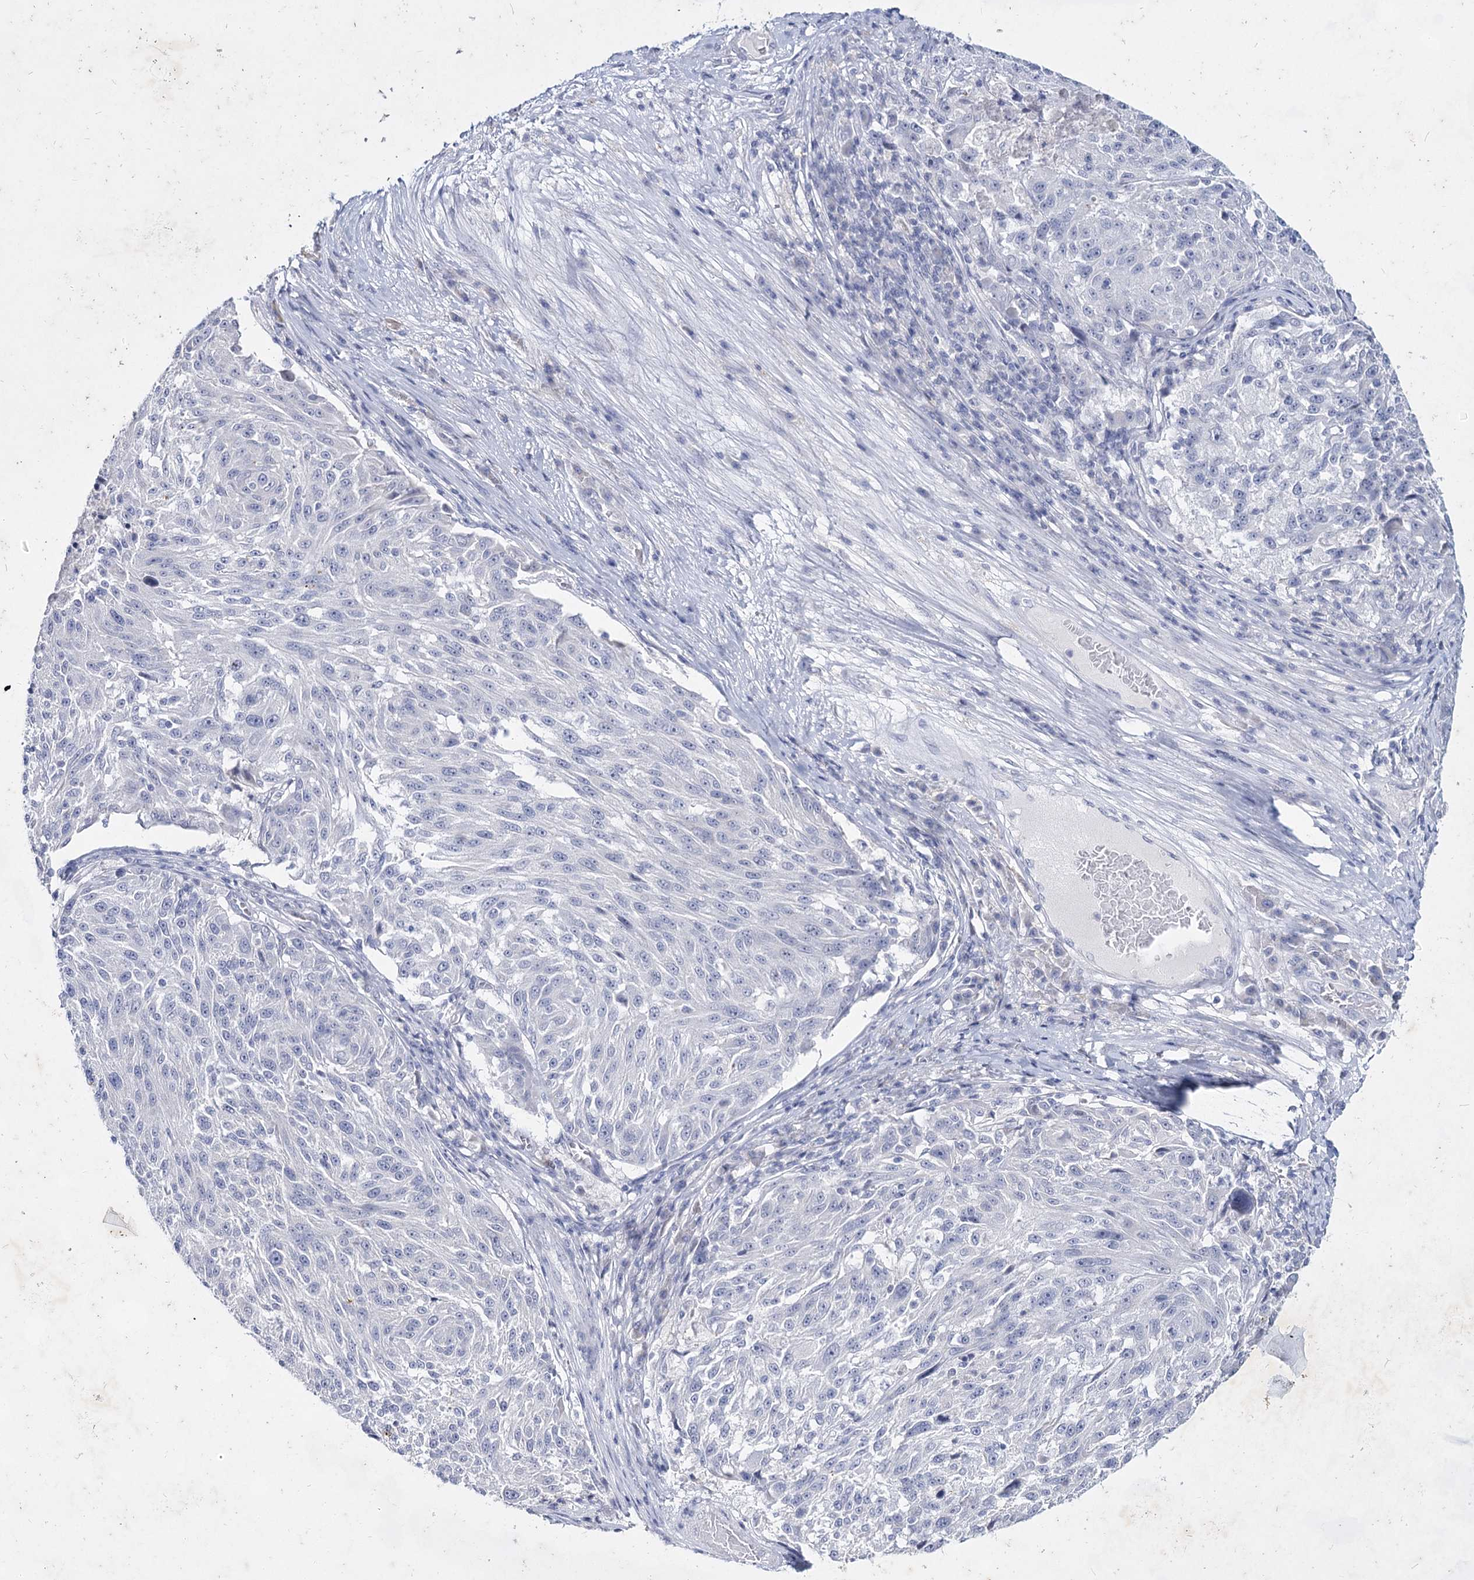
{"staining": {"intensity": "negative", "quantity": "none", "location": "none"}, "tissue": "melanoma", "cell_type": "Tumor cells", "image_type": "cancer", "snomed": [{"axis": "morphology", "description": "Malignant melanoma, NOS"}, {"axis": "topography", "description": "Skin"}], "caption": "Immunohistochemical staining of melanoma exhibits no significant positivity in tumor cells. (DAB immunohistochemistry, high magnification).", "gene": "CCDC73", "patient": {"sex": "male", "age": 53}}